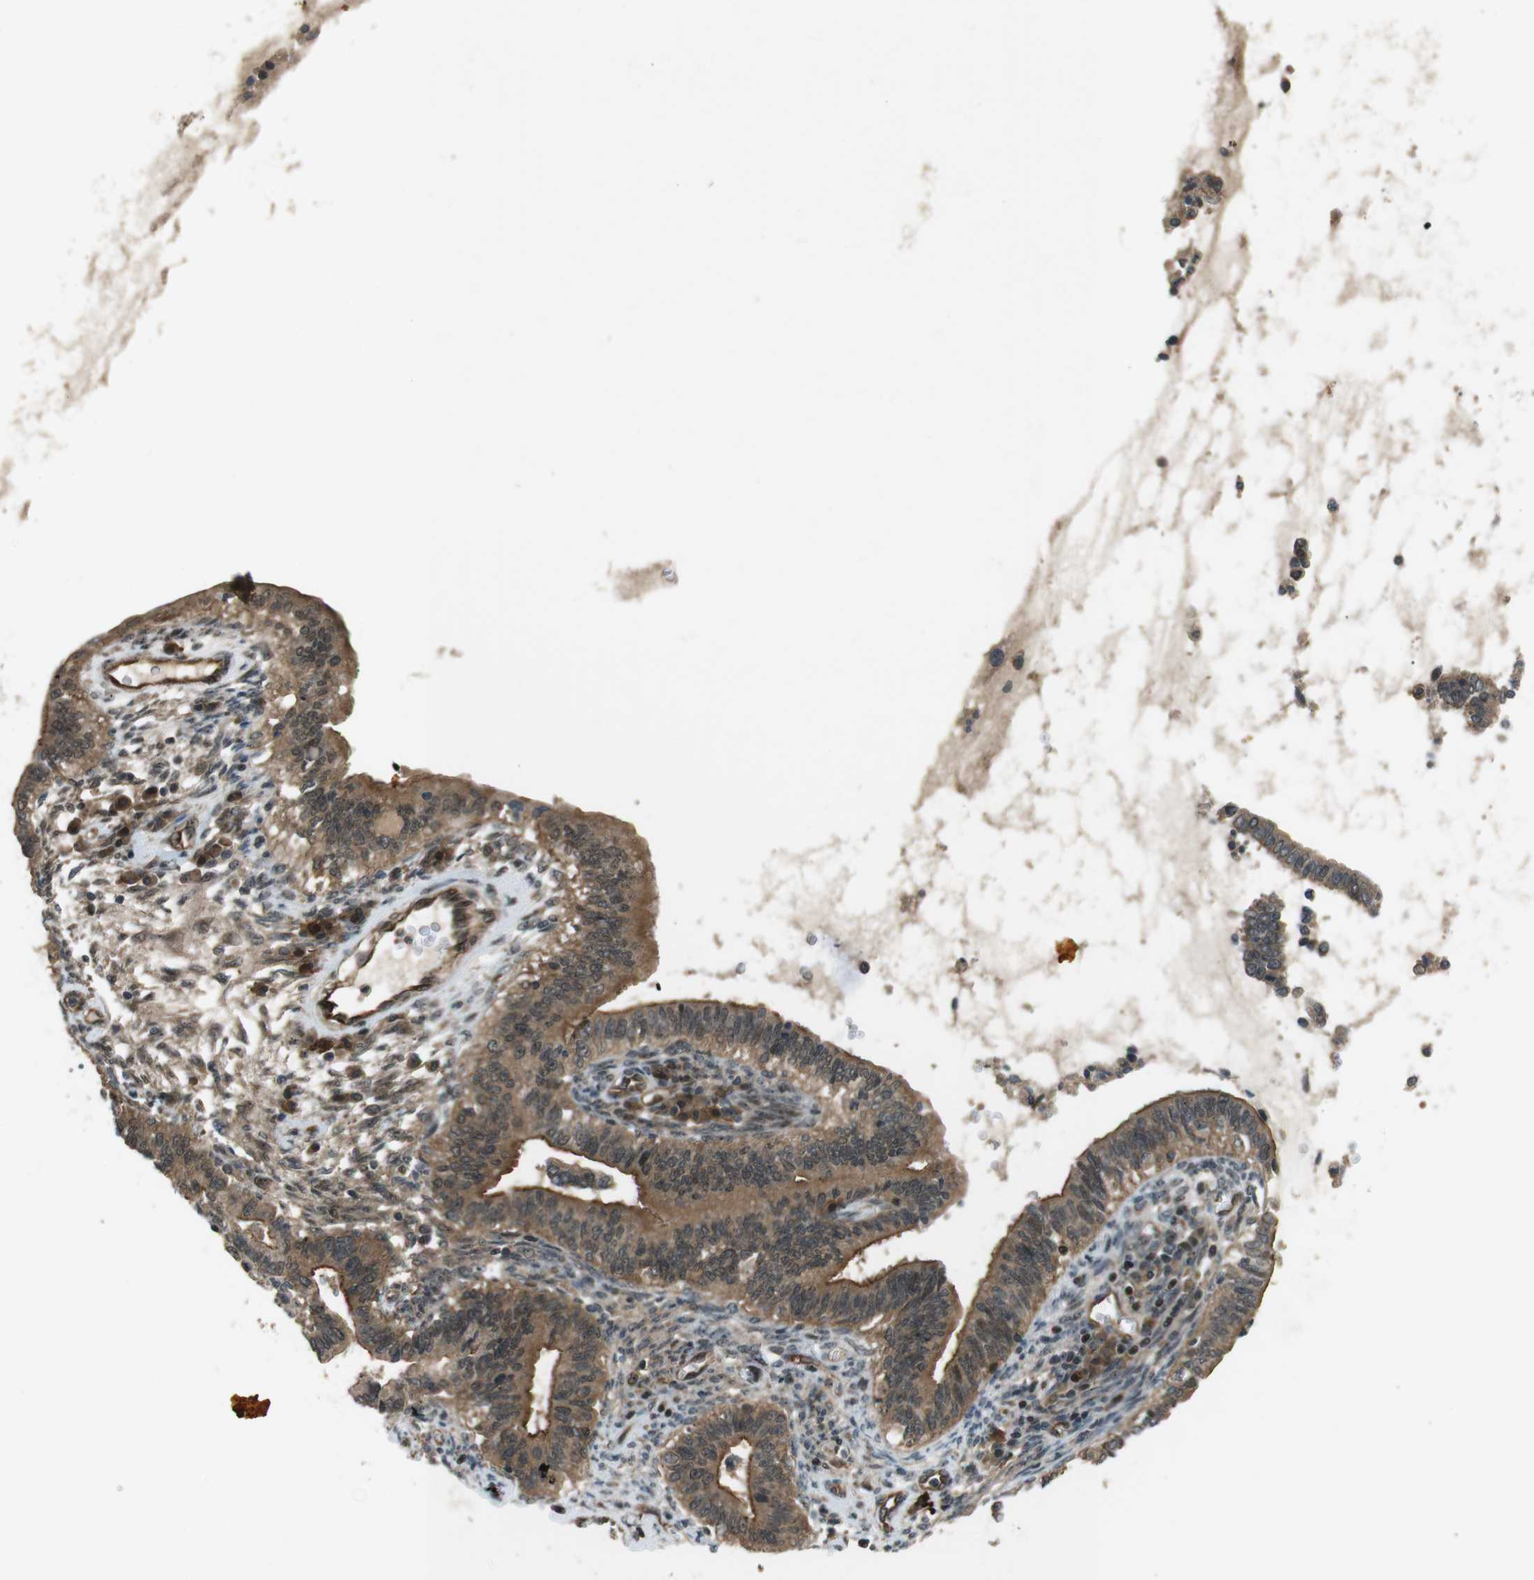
{"staining": {"intensity": "moderate", "quantity": ">75%", "location": "cytoplasmic/membranous,nuclear"}, "tissue": "cervical cancer", "cell_type": "Tumor cells", "image_type": "cancer", "snomed": [{"axis": "morphology", "description": "Adenocarcinoma, NOS"}, {"axis": "topography", "description": "Cervix"}], "caption": "A photomicrograph of cervical adenocarcinoma stained for a protein displays moderate cytoplasmic/membranous and nuclear brown staining in tumor cells. Immunohistochemistry (ihc) stains the protein in brown and the nuclei are stained blue.", "gene": "TIAM2", "patient": {"sex": "female", "age": 44}}